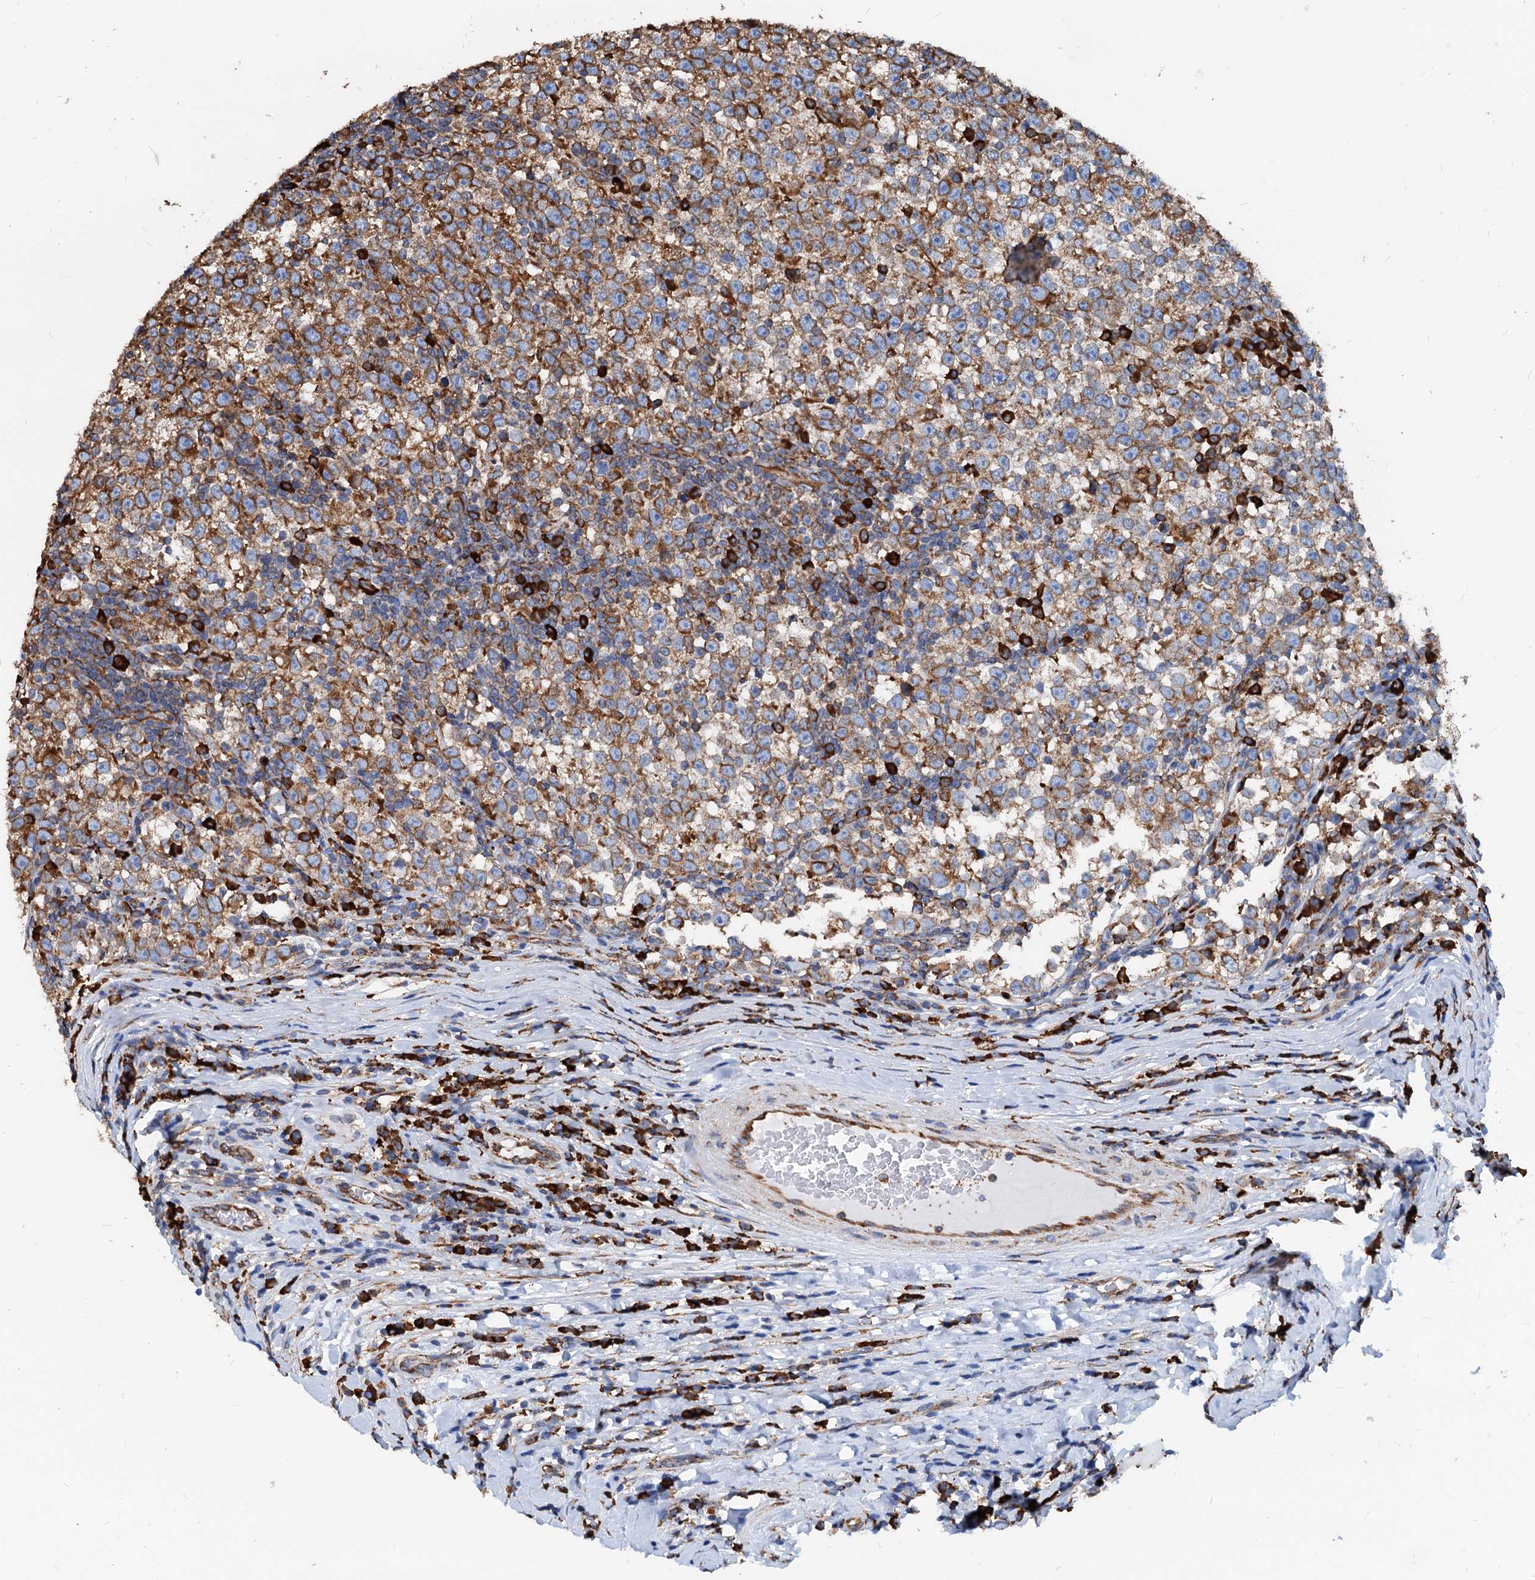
{"staining": {"intensity": "moderate", "quantity": ">75%", "location": "cytoplasmic/membranous"}, "tissue": "testis cancer", "cell_type": "Tumor cells", "image_type": "cancer", "snomed": [{"axis": "morphology", "description": "Normal tissue, NOS"}, {"axis": "morphology", "description": "Seminoma, NOS"}, {"axis": "topography", "description": "Testis"}], "caption": "A medium amount of moderate cytoplasmic/membranous positivity is appreciated in about >75% of tumor cells in seminoma (testis) tissue.", "gene": "HSPA5", "patient": {"sex": "male", "age": 43}}